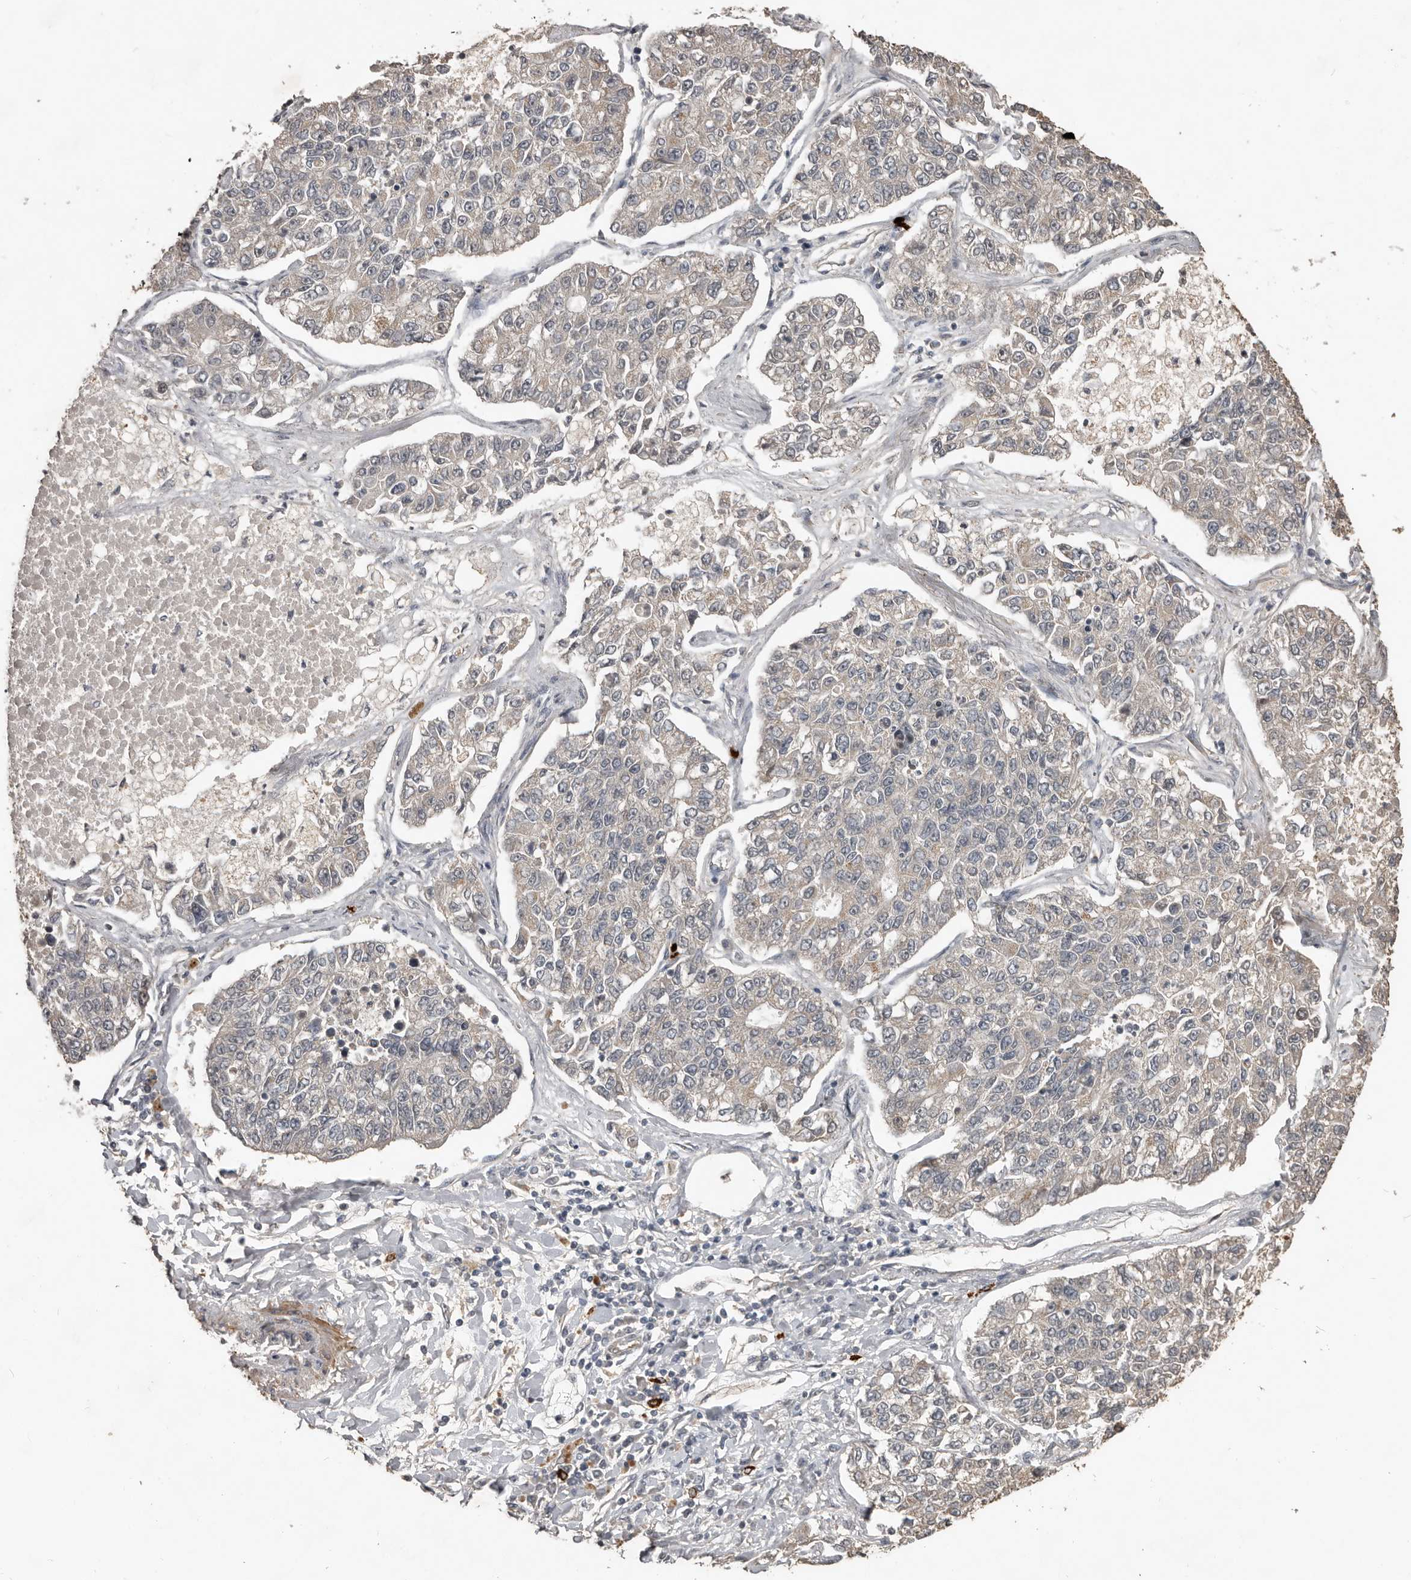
{"staining": {"intensity": "weak", "quantity": "<25%", "location": "cytoplasmic/membranous"}, "tissue": "lung cancer", "cell_type": "Tumor cells", "image_type": "cancer", "snomed": [{"axis": "morphology", "description": "Adenocarcinoma, NOS"}, {"axis": "topography", "description": "Lung"}], "caption": "Photomicrograph shows no protein expression in tumor cells of lung cancer (adenocarcinoma) tissue.", "gene": "BAMBI", "patient": {"sex": "male", "age": 49}}